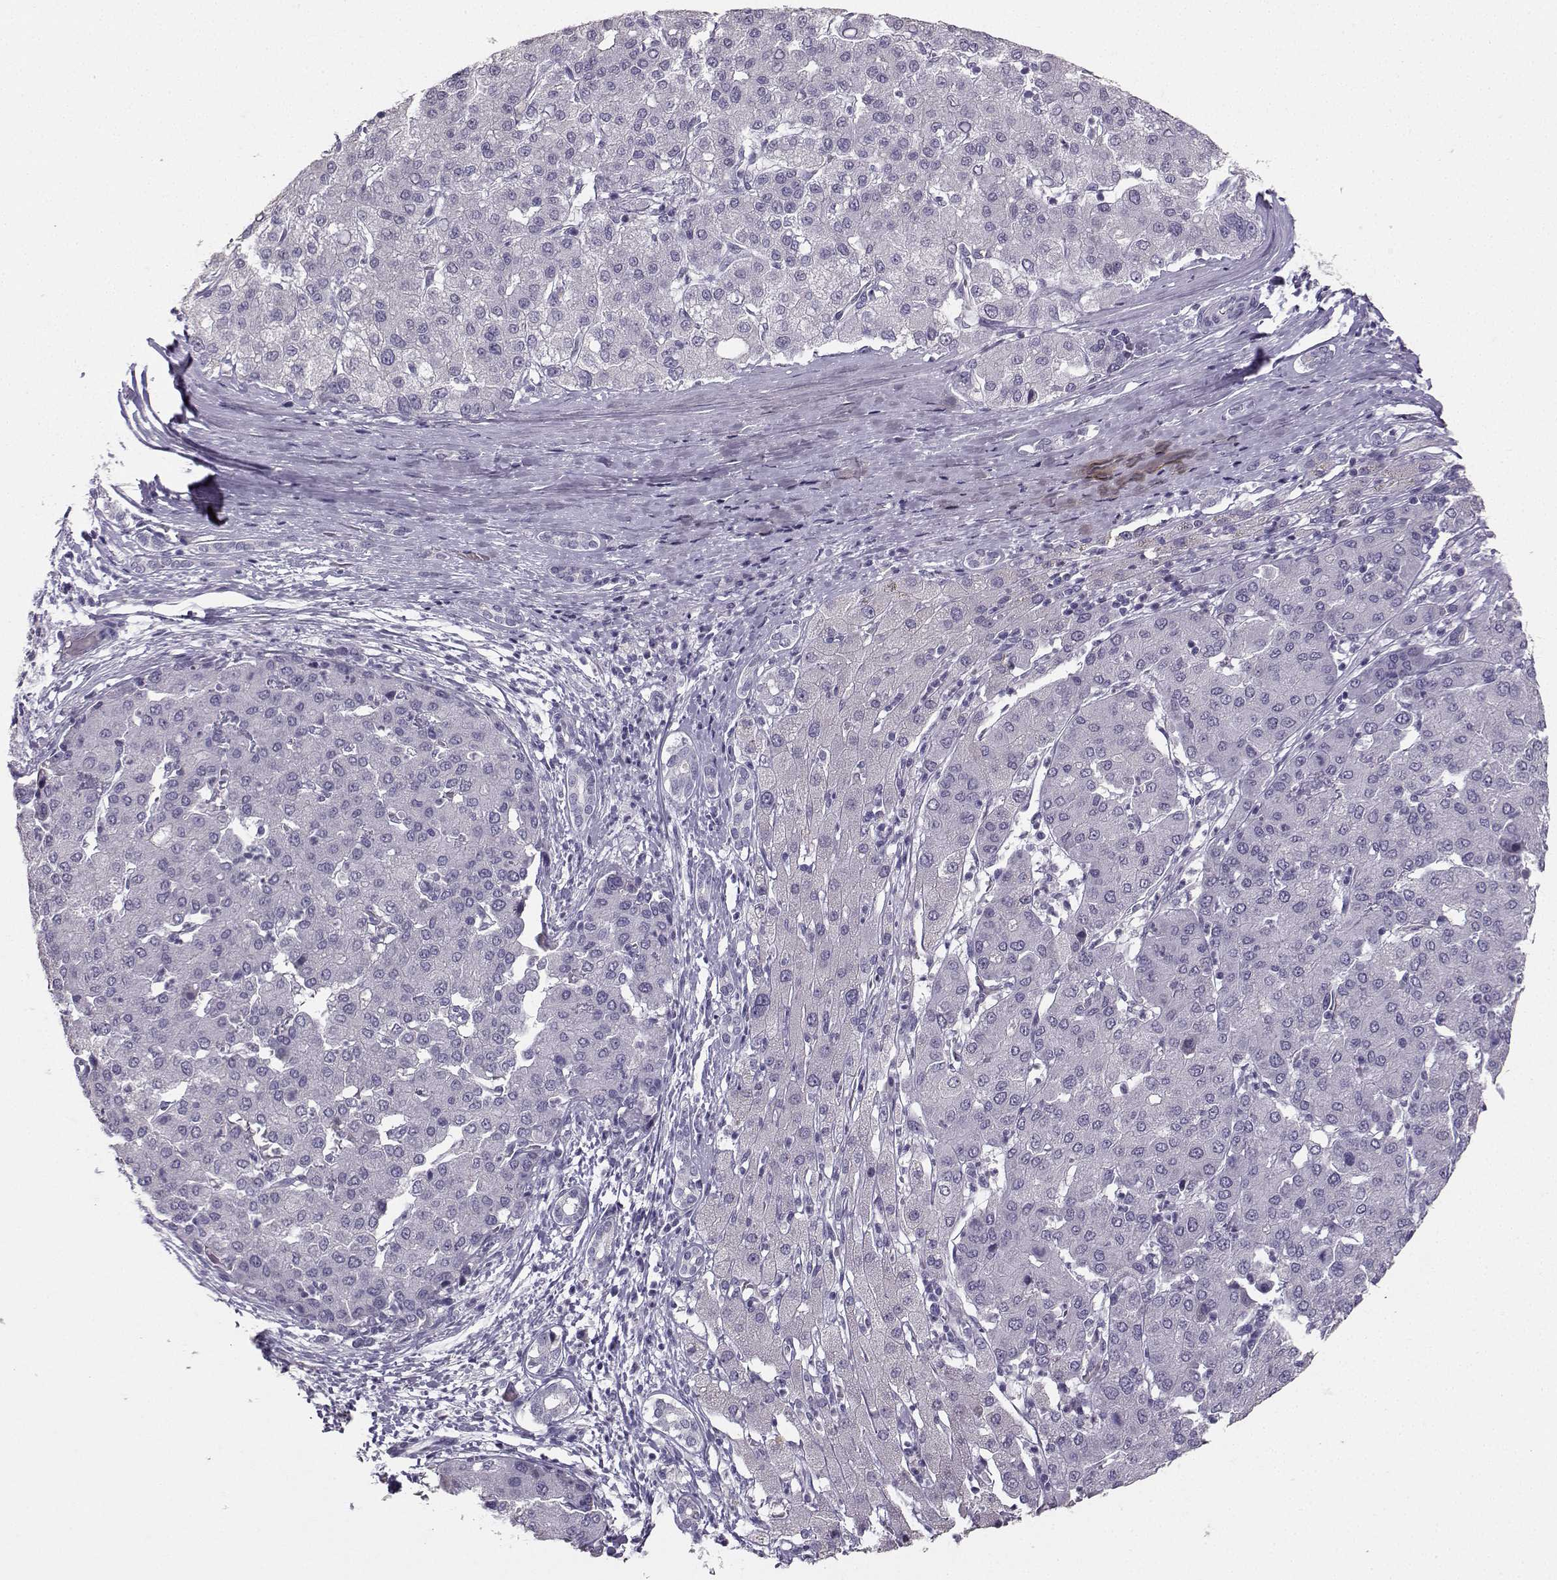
{"staining": {"intensity": "negative", "quantity": "none", "location": "none"}, "tissue": "liver cancer", "cell_type": "Tumor cells", "image_type": "cancer", "snomed": [{"axis": "morphology", "description": "Carcinoma, Hepatocellular, NOS"}, {"axis": "topography", "description": "Liver"}], "caption": "A high-resolution photomicrograph shows IHC staining of liver cancer (hepatocellular carcinoma), which exhibits no significant expression in tumor cells.", "gene": "PKP2", "patient": {"sex": "male", "age": 65}}